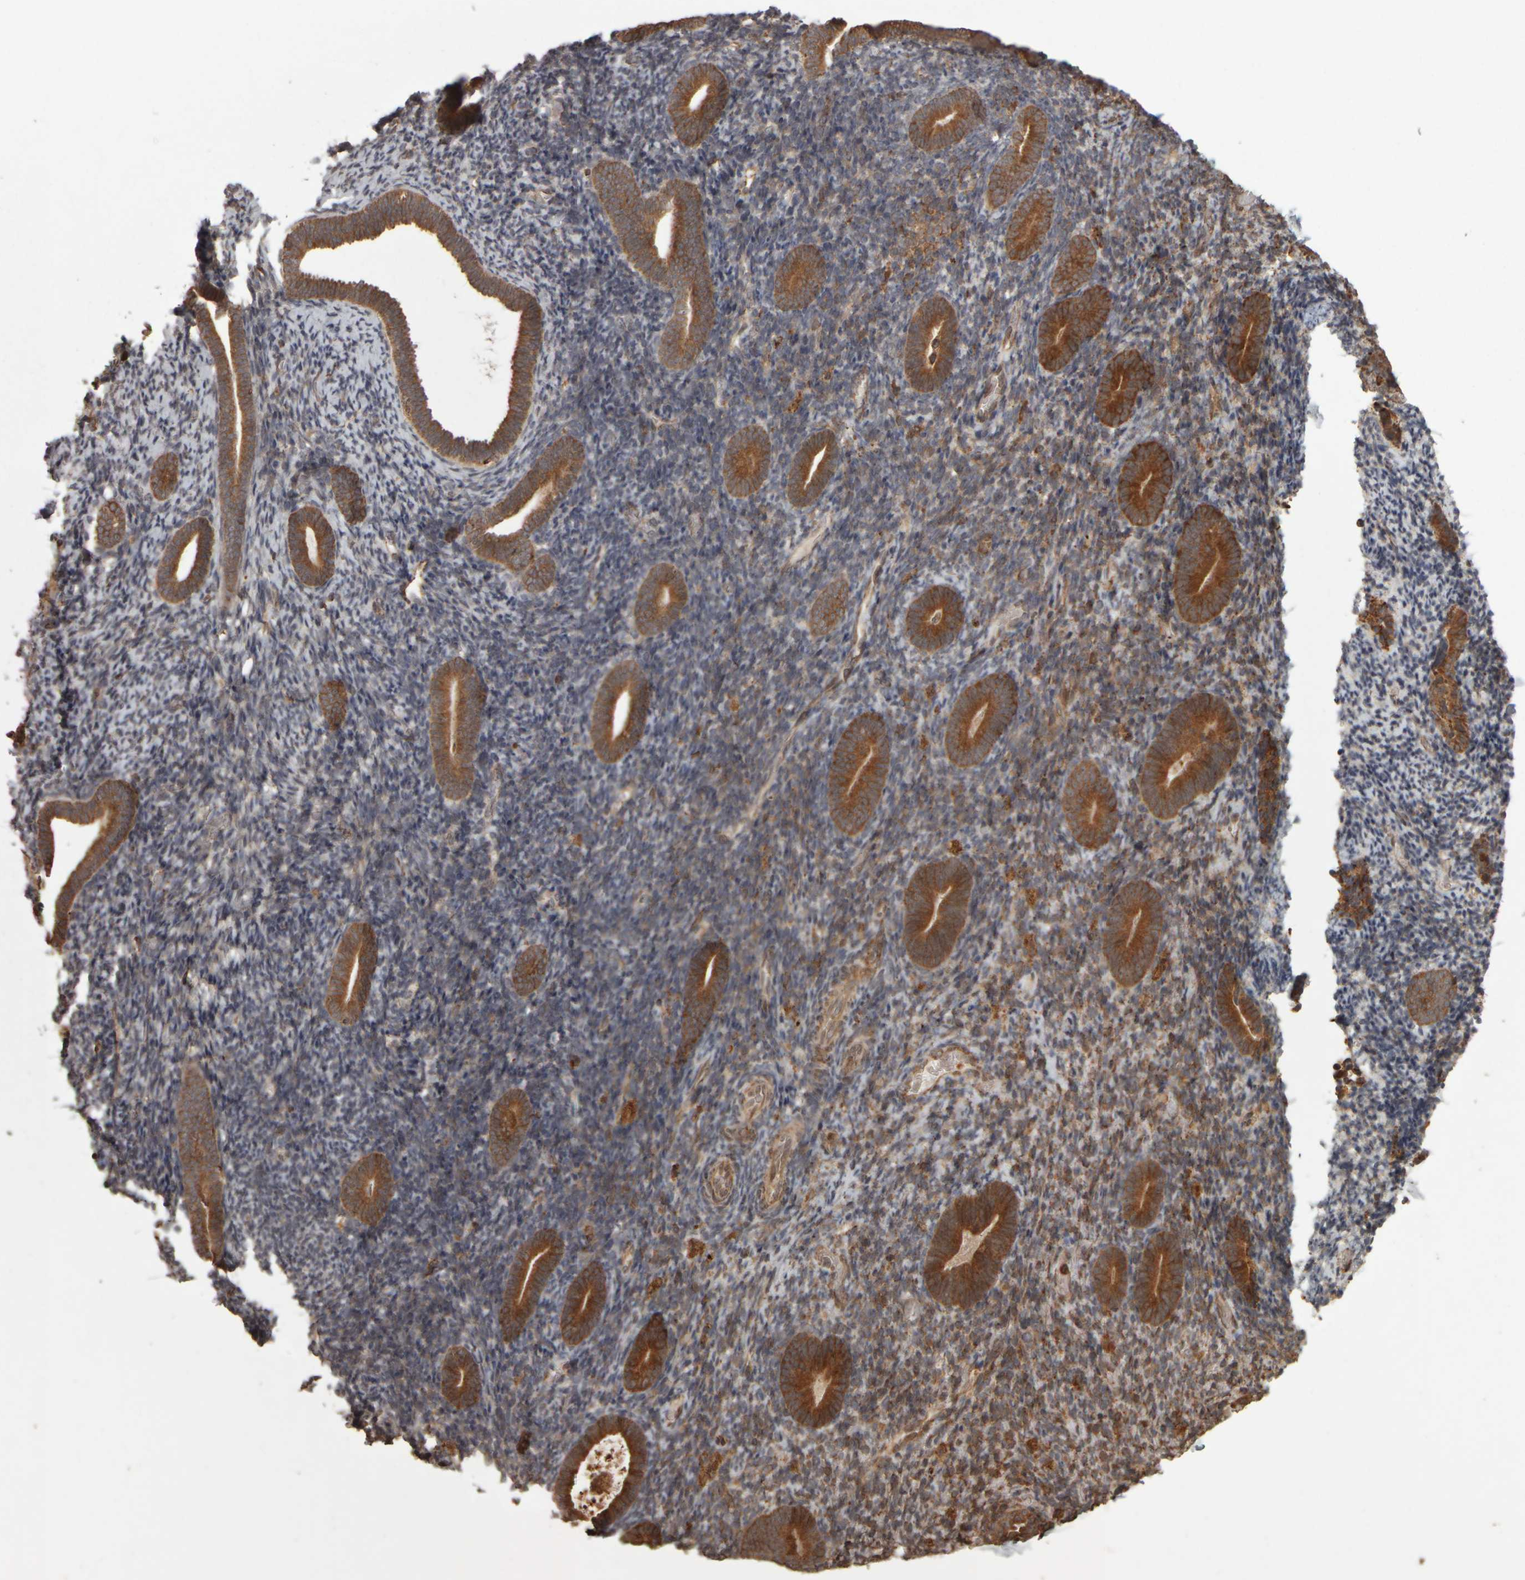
{"staining": {"intensity": "moderate", "quantity": ">75%", "location": "cytoplasmic/membranous"}, "tissue": "endometrium", "cell_type": "Cells in endometrial stroma", "image_type": "normal", "snomed": [{"axis": "morphology", "description": "Normal tissue, NOS"}, {"axis": "topography", "description": "Endometrium"}], "caption": "Immunohistochemical staining of normal endometrium demonstrates medium levels of moderate cytoplasmic/membranous positivity in approximately >75% of cells in endometrial stroma.", "gene": "AGBL3", "patient": {"sex": "female", "age": 51}}